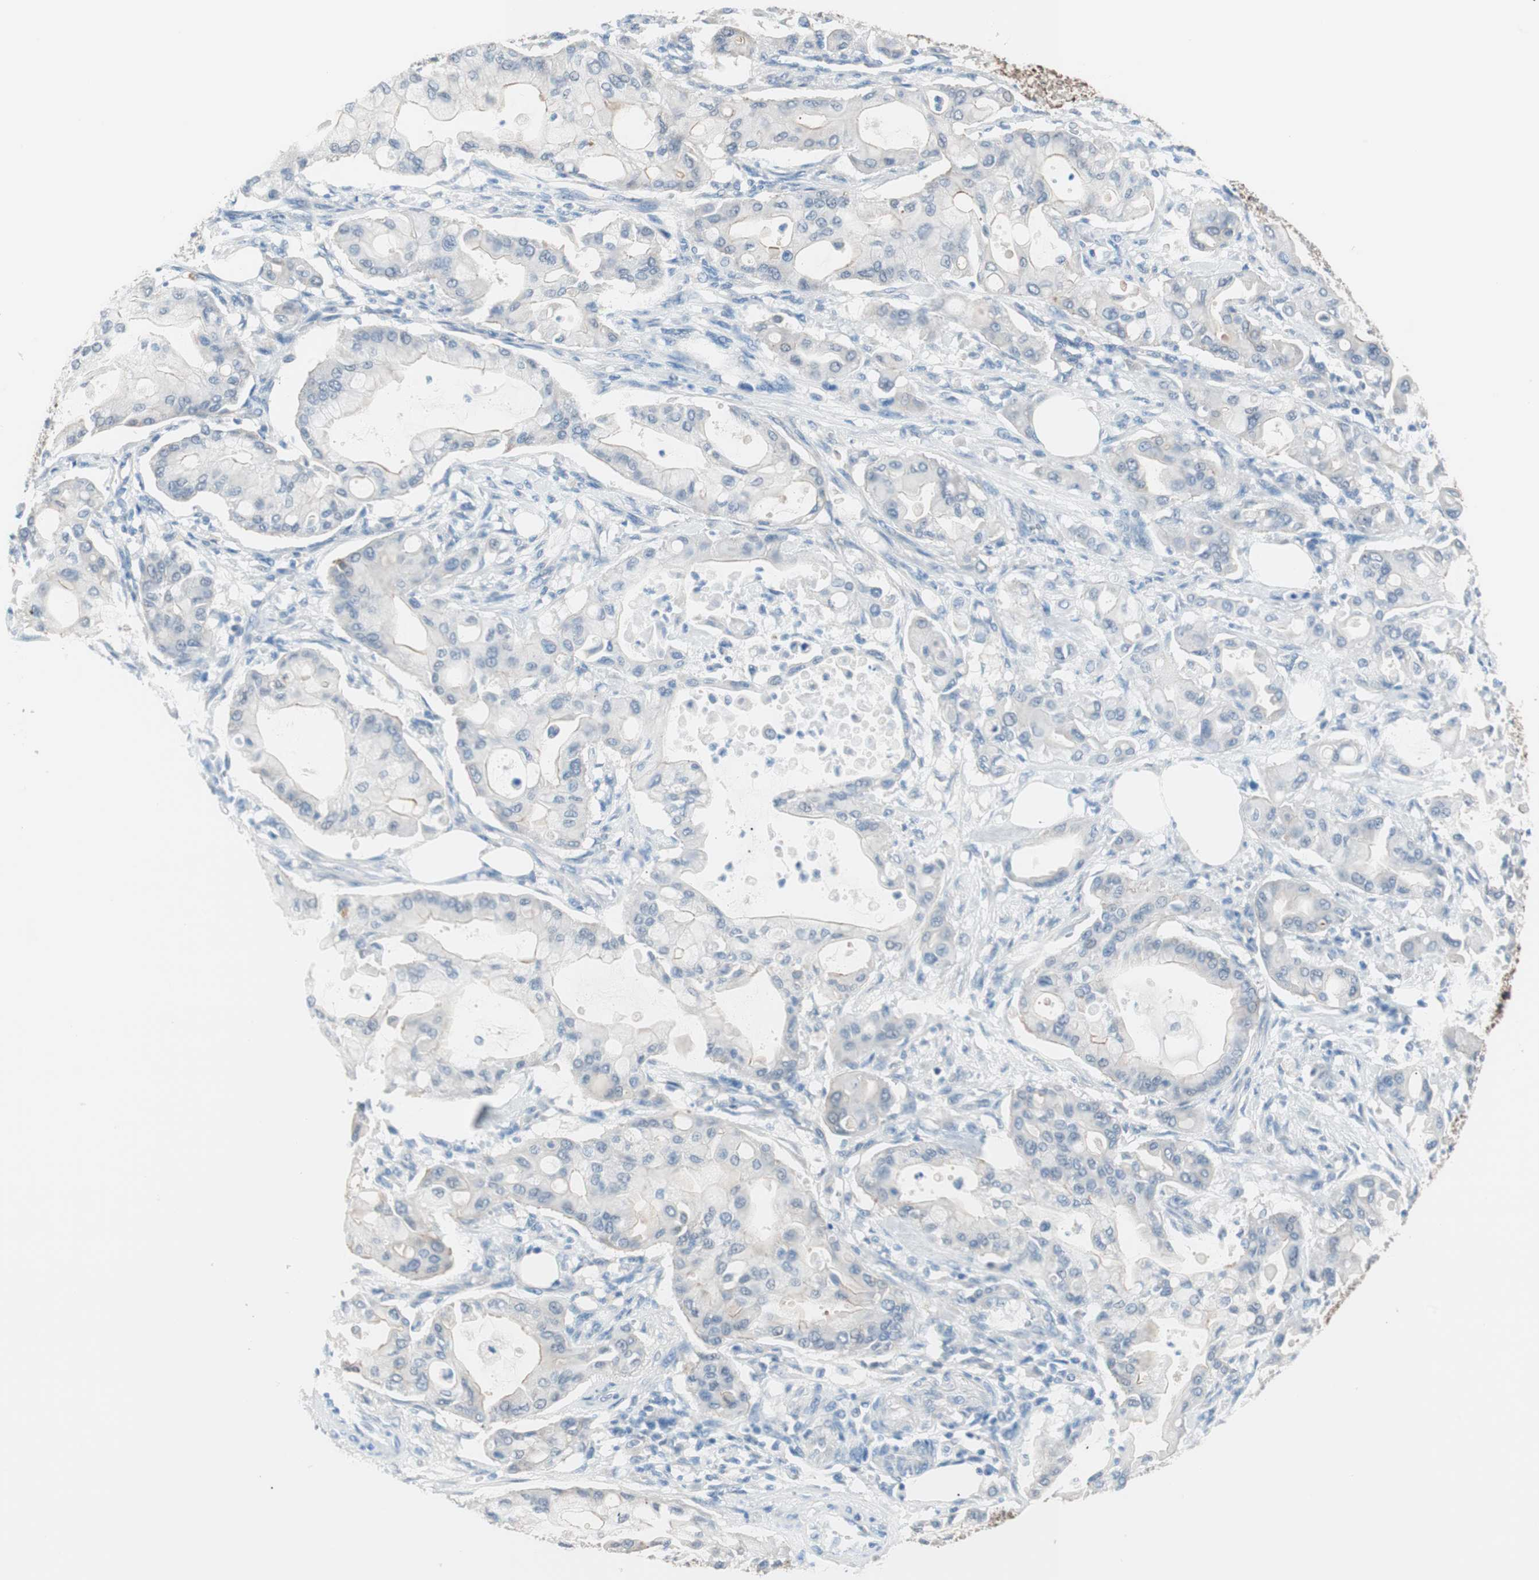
{"staining": {"intensity": "moderate", "quantity": "<25%", "location": "cytoplasmic/membranous"}, "tissue": "pancreatic cancer", "cell_type": "Tumor cells", "image_type": "cancer", "snomed": [{"axis": "morphology", "description": "Adenocarcinoma, NOS"}, {"axis": "morphology", "description": "Adenocarcinoma, metastatic, NOS"}, {"axis": "topography", "description": "Lymph node"}, {"axis": "topography", "description": "Pancreas"}, {"axis": "topography", "description": "Duodenum"}], "caption": "An image showing moderate cytoplasmic/membranous positivity in approximately <25% of tumor cells in pancreatic cancer (adenocarcinoma), as visualized by brown immunohistochemical staining.", "gene": "VIL1", "patient": {"sex": "female", "age": 64}}